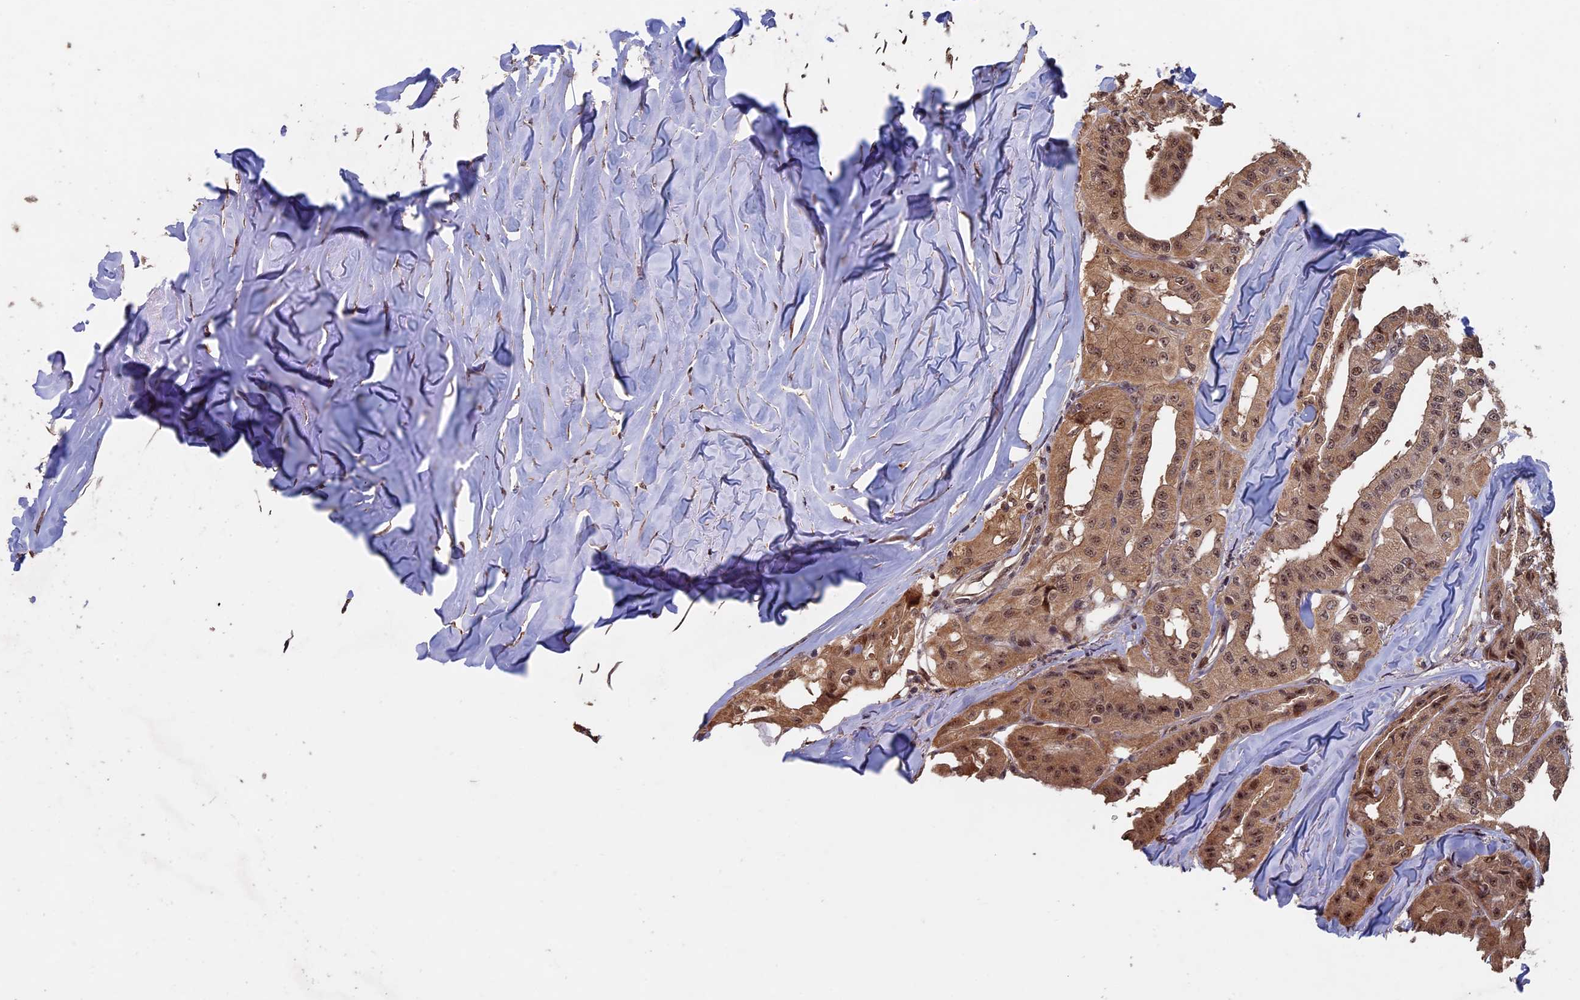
{"staining": {"intensity": "moderate", "quantity": ">75%", "location": "cytoplasmic/membranous,nuclear"}, "tissue": "thyroid cancer", "cell_type": "Tumor cells", "image_type": "cancer", "snomed": [{"axis": "morphology", "description": "Papillary adenocarcinoma, NOS"}, {"axis": "topography", "description": "Thyroid gland"}], "caption": "Immunohistochemistry image of human thyroid papillary adenocarcinoma stained for a protein (brown), which exhibits medium levels of moderate cytoplasmic/membranous and nuclear expression in about >75% of tumor cells.", "gene": "KIAA1328", "patient": {"sex": "female", "age": 59}}